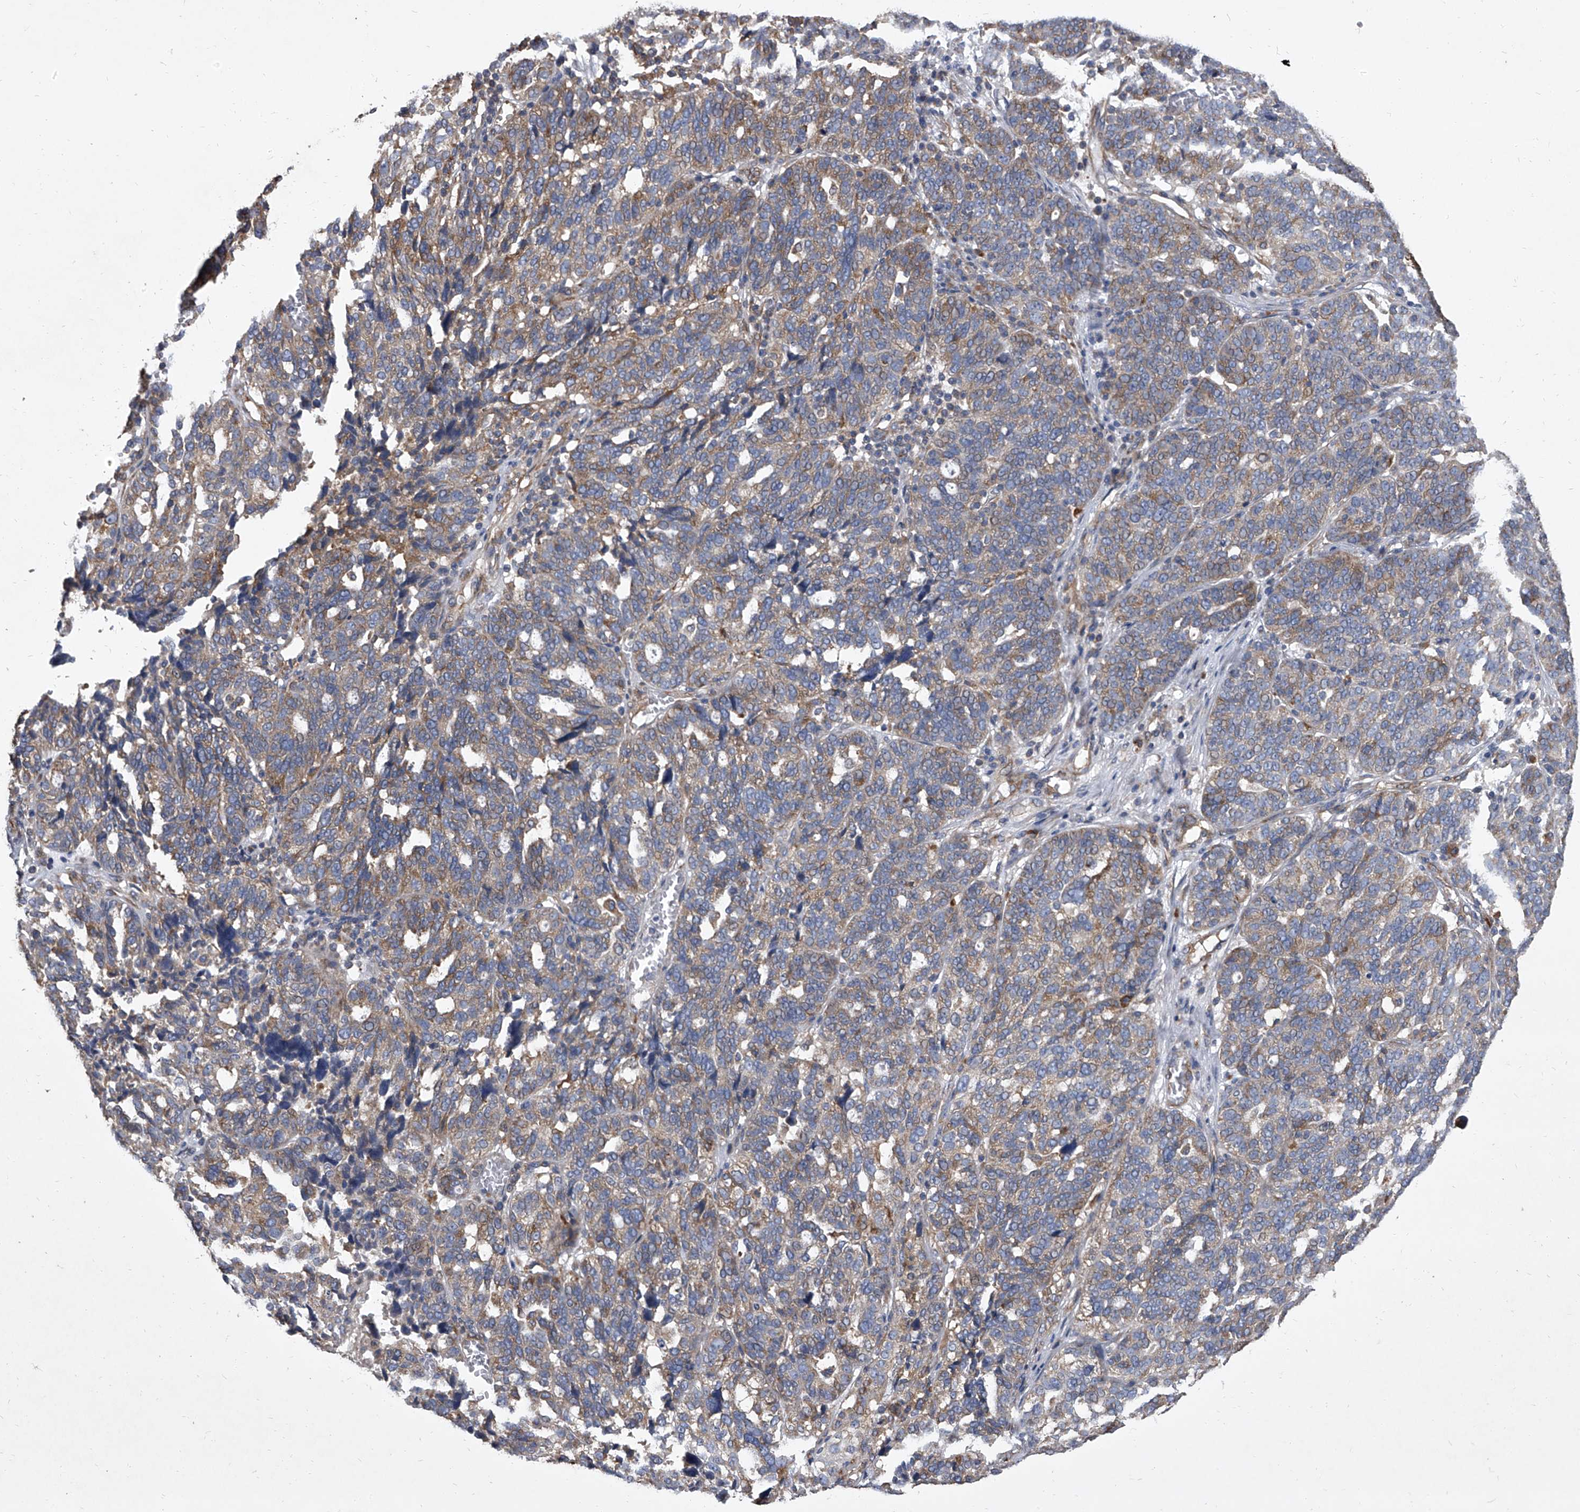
{"staining": {"intensity": "moderate", "quantity": "25%-75%", "location": "cytoplasmic/membranous"}, "tissue": "ovarian cancer", "cell_type": "Tumor cells", "image_type": "cancer", "snomed": [{"axis": "morphology", "description": "Cystadenocarcinoma, serous, NOS"}, {"axis": "topography", "description": "Ovary"}], "caption": "Tumor cells reveal medium levels of moderate cytoplasmic/membranous expression in approximately 25%-75% of cells in serous cystadenocarcinoma (ovarian).", "gene": "EIF2S2", "patient": {"sex": "female", "age": 59}}